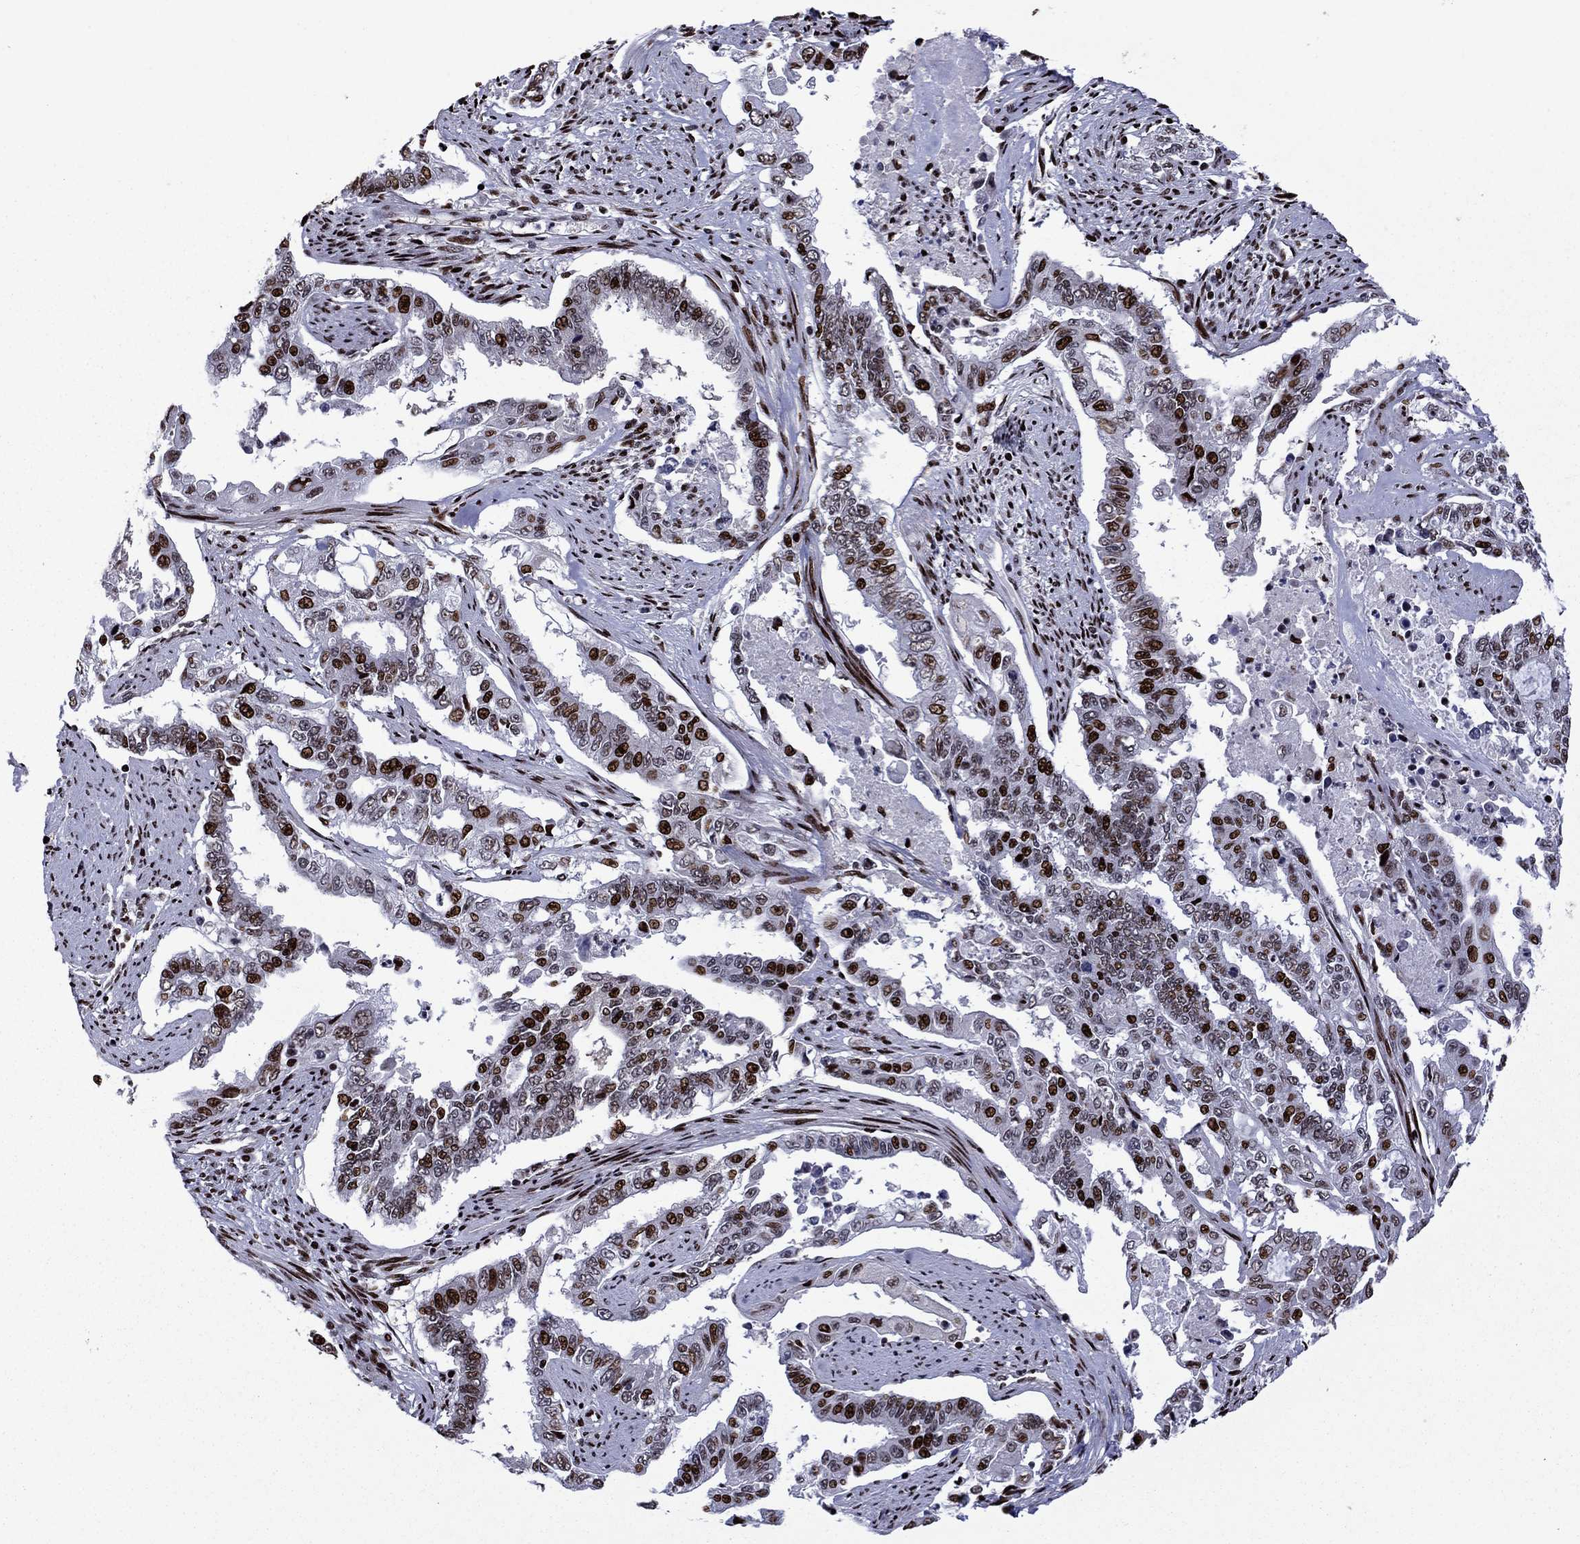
{"staining": {"intensity": "strong", "quantity": "25%-75%", "location": "nuclear"}, "tissue": "endometrial cancer", "cell_type": "Tumor cells", "image_type": "cancer", "snomed": [{"axis": "morphology", "description": "Adenocarcinoma, NOS"}, {"axis": "topography", "description": "Uterus"}], "caption": "This histopathology image reveals immunohistochemistry staining of human adenocarcinoma (endometrial), with high strong nuclear expression in about 25%-75% of tumor cells.", "gene": "LIMK1", "patient": {"sex": "female", "age": 59}}